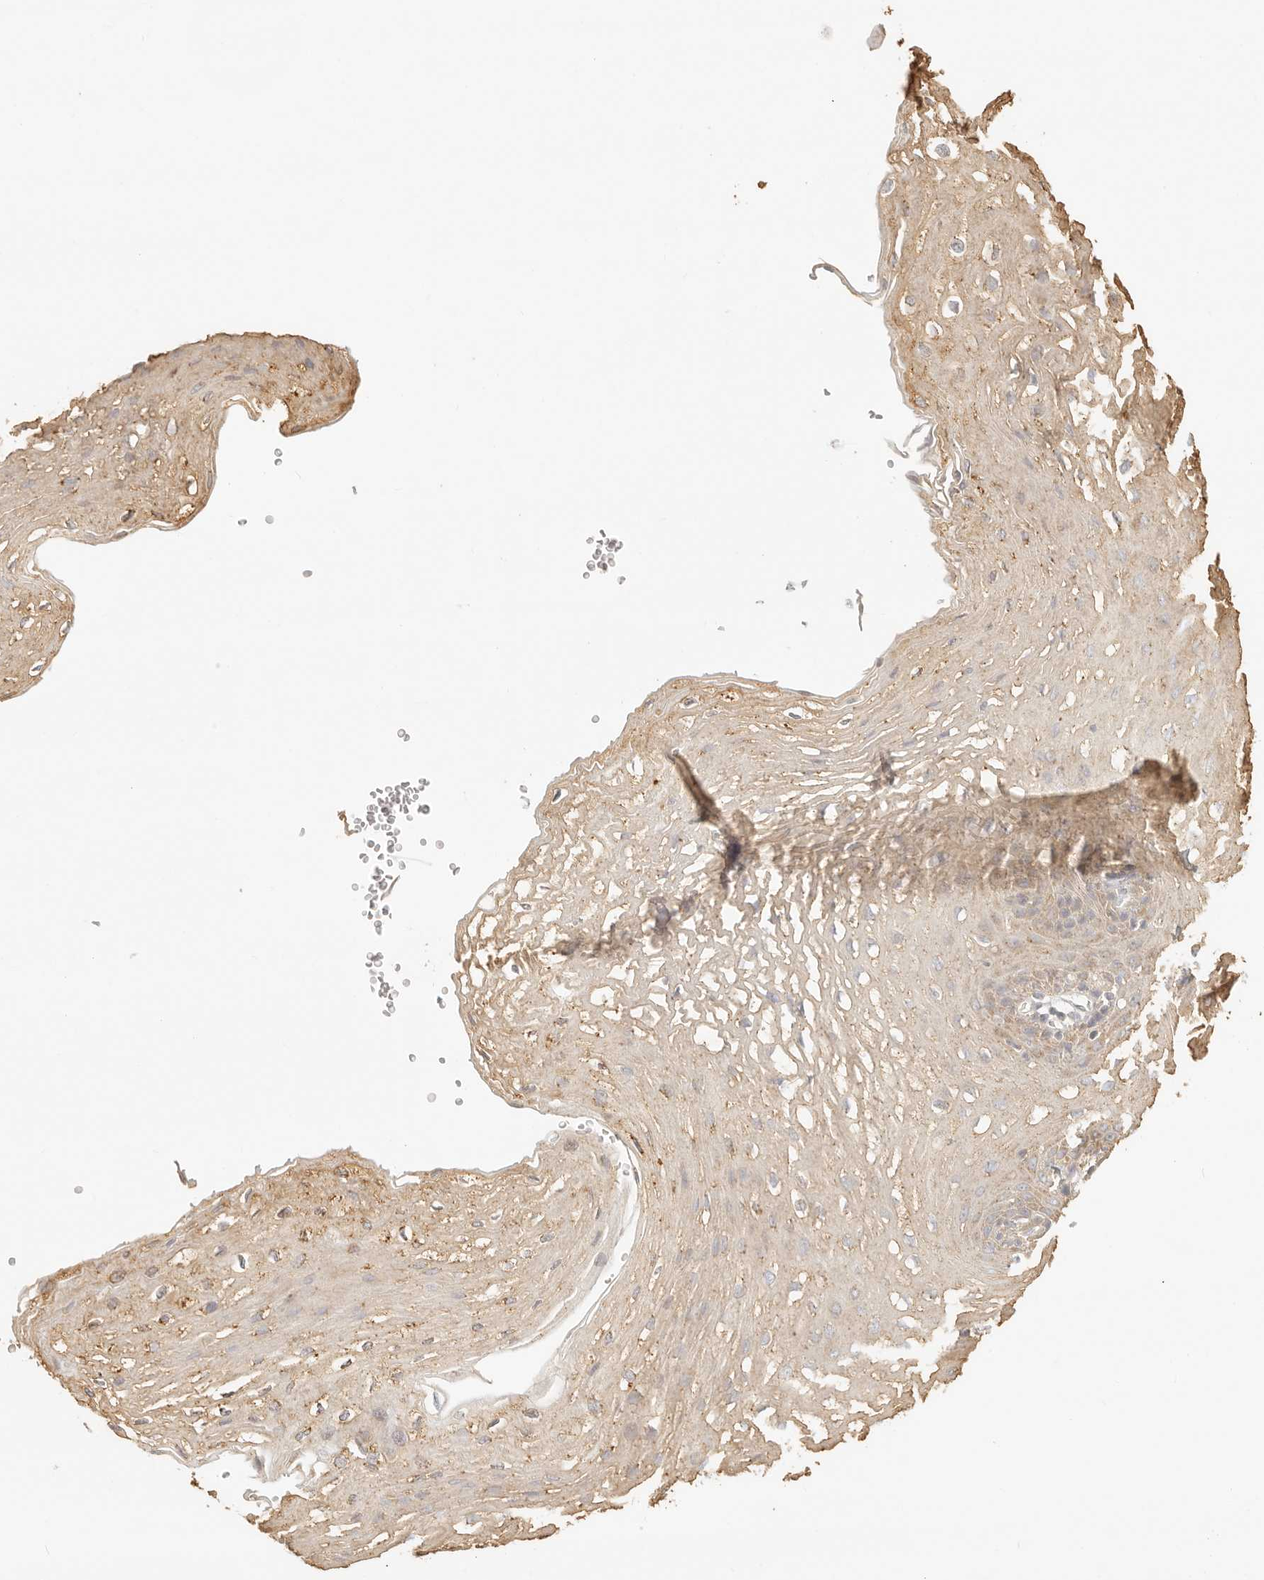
{"staining": {"intensity": "weak", "quantity": ">75%", "location": "cytoplasmic/membranous"}, "tissue": "esophagus", "cell_type": "Squamous epithelial cells", "image_type": "normal", "snomed": [{"axis": "morphology", "description": "Normal tissue, NOS"}, {"axis": "topography", "description": "Esophagus"}], "caption": "Protein analysis of benign esophagus demonstrates weak cytoplasmic/membranous positivity in about >75% of squamous epithelial cells.", "gene": "CNMD", "patient": {"sex": "female", "age": 66}}